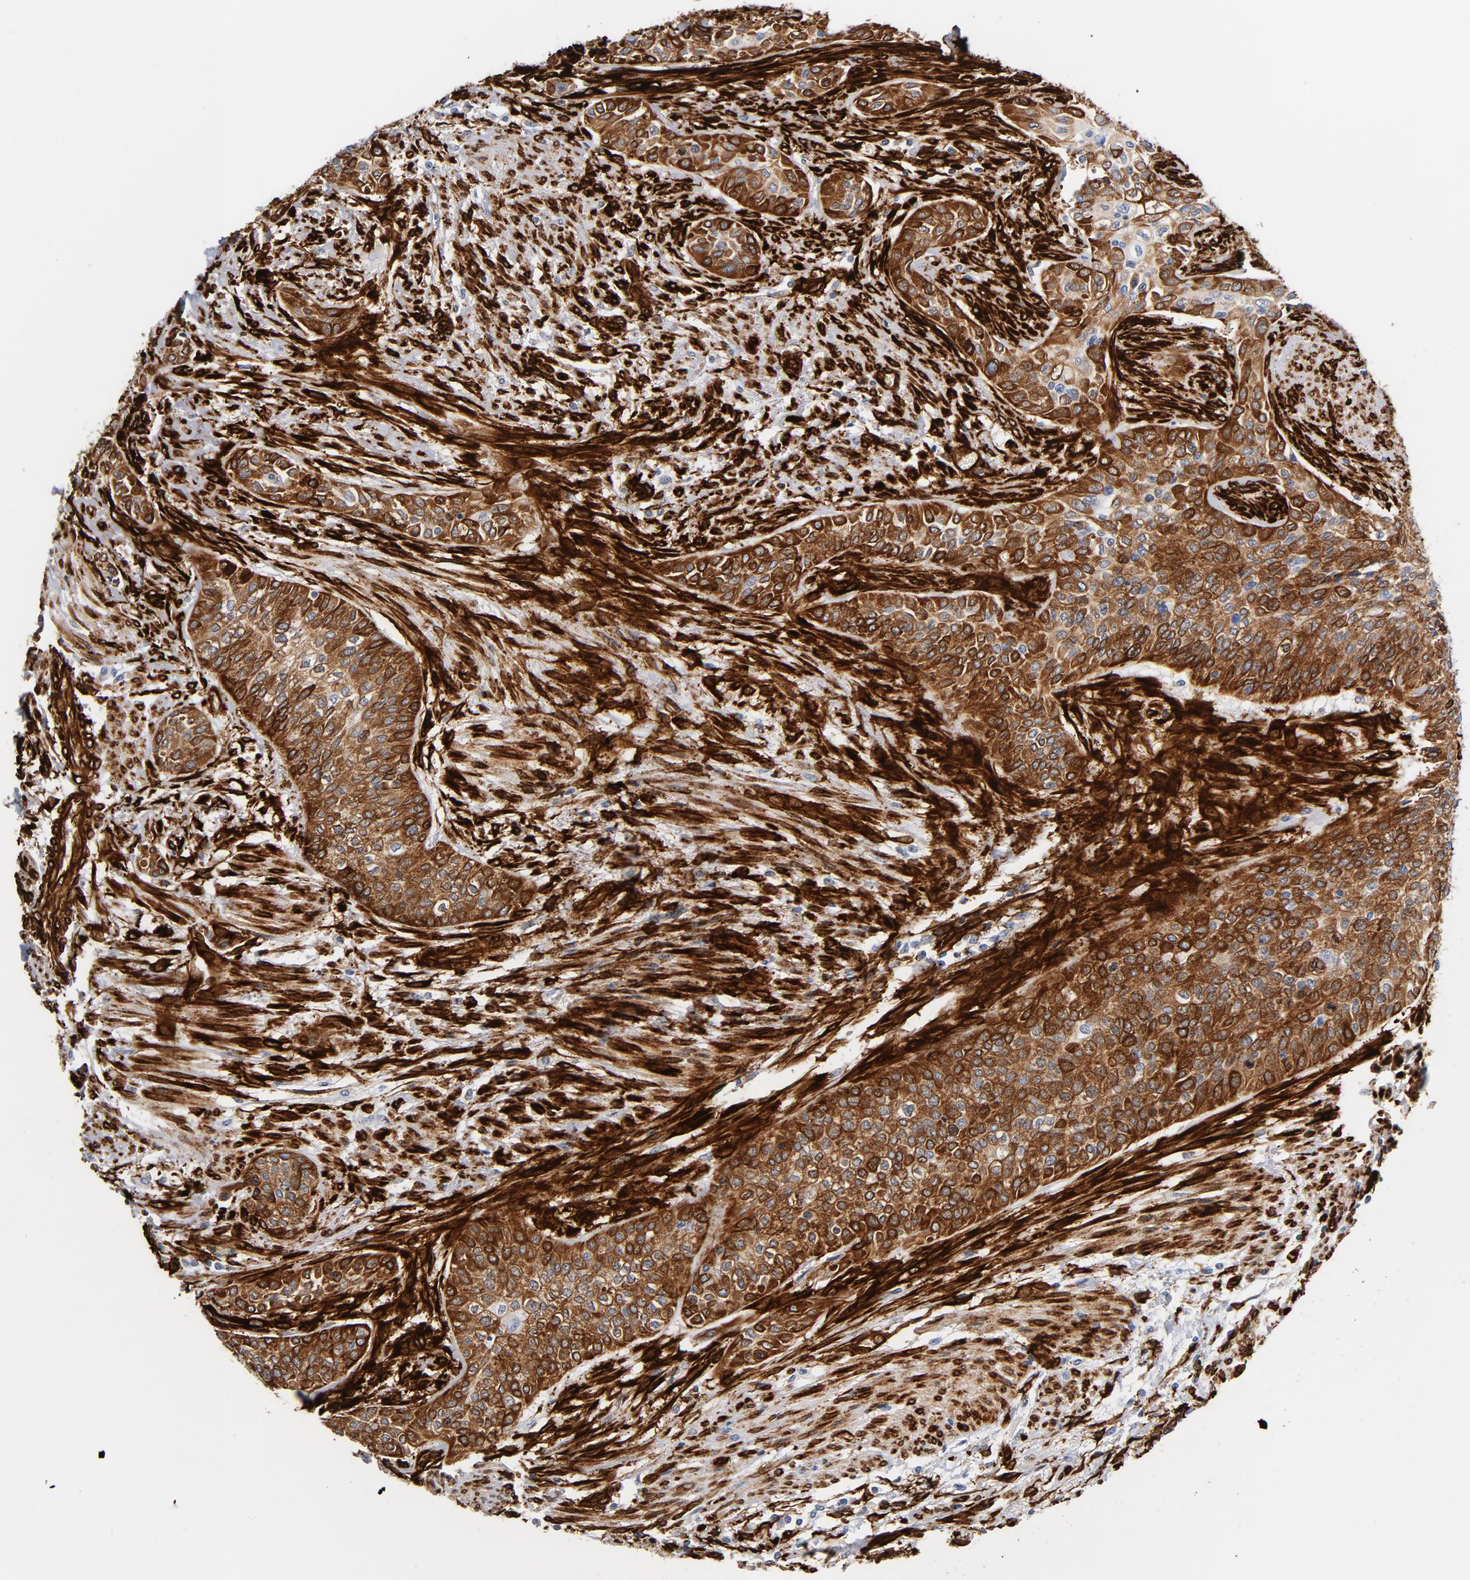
{"staining": {"intensity": "strong", "quantity": ">75%", "location": "cytoplasmic/membranous"}, "tissue": "urothelial cancer", "cell_type": "Tumor cells", "image_type": "cancer", "snomed": [{"axis": "morphology", "description": "Urothelial carcinoma, High grade"}, {"axis": "topography", "description": "Urinary bladder"}], "caption": "Protein analysis of high-grade urothelial carcinoma tissue exhibits strong cytoplasmic/membranous staining in approximately >75% of tumor cells.", "gene": "SERPINH1", "patient": {"sex": "male", "age": 74}}